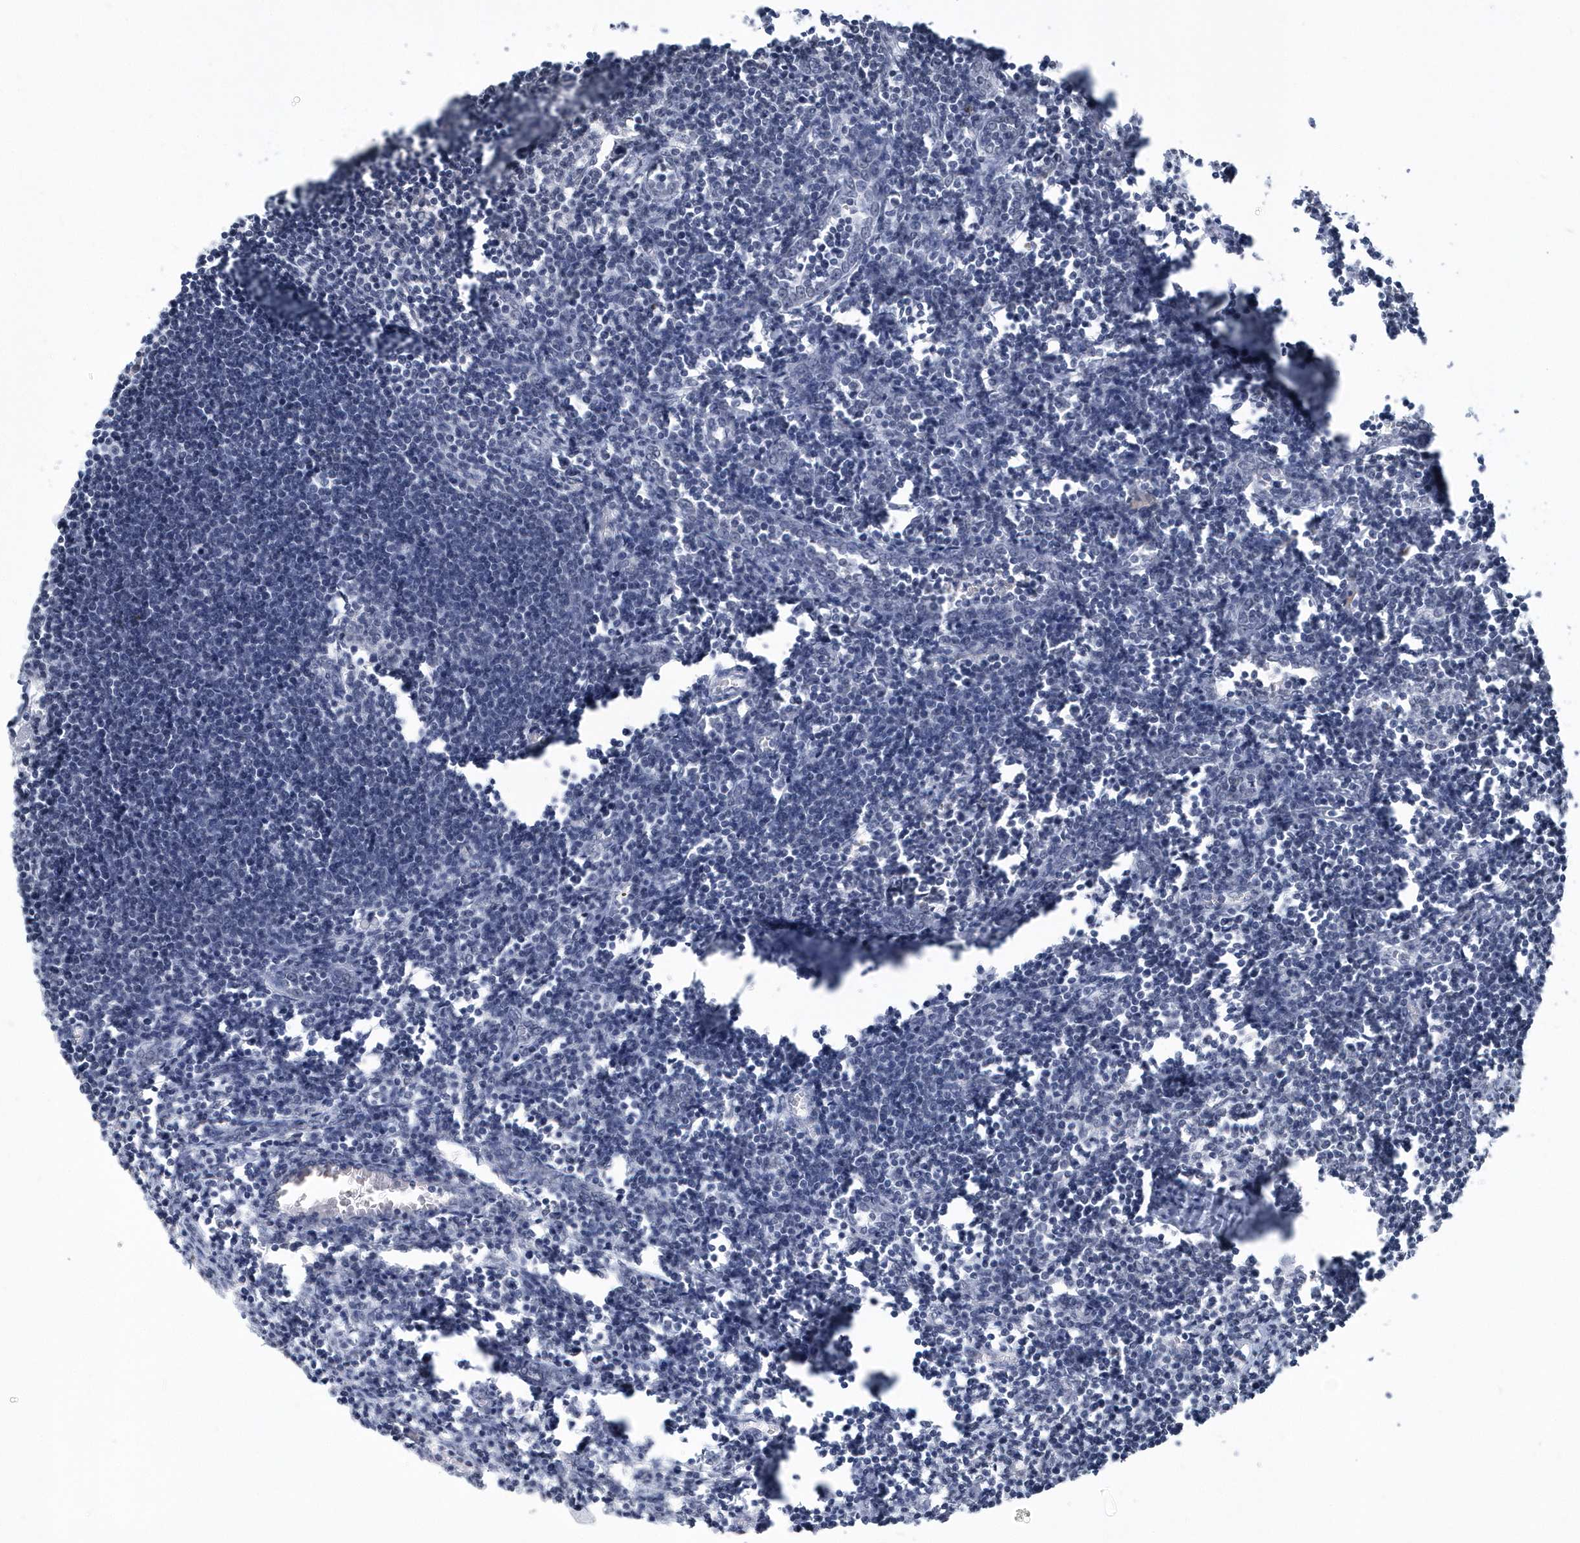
{"staining": {"intensity": "negative", "quantity": "none", "location": "none"}, "tissue": "lymph node", "cell_type": "Germinal center cells", "image_type": "normal", "snomed": [{"axis": "morphology", "description": "Normal tissue, NOS"}, {"axis": "morphology", "description": "Malignant melanoma, Metastatic site"}, {"axis": "topography", "description": "Lymph node"}], "caption": "Image shows no significant protein staining in germinal center cells of benign lymph node. The staining is performed using DAB (3,3'-diaminobenzidine) brown chromogen with nuclei counter-stained in using hematoxylin.", "gene": "VWA5B2", "patient": {"sex": "male", "age": 41}}